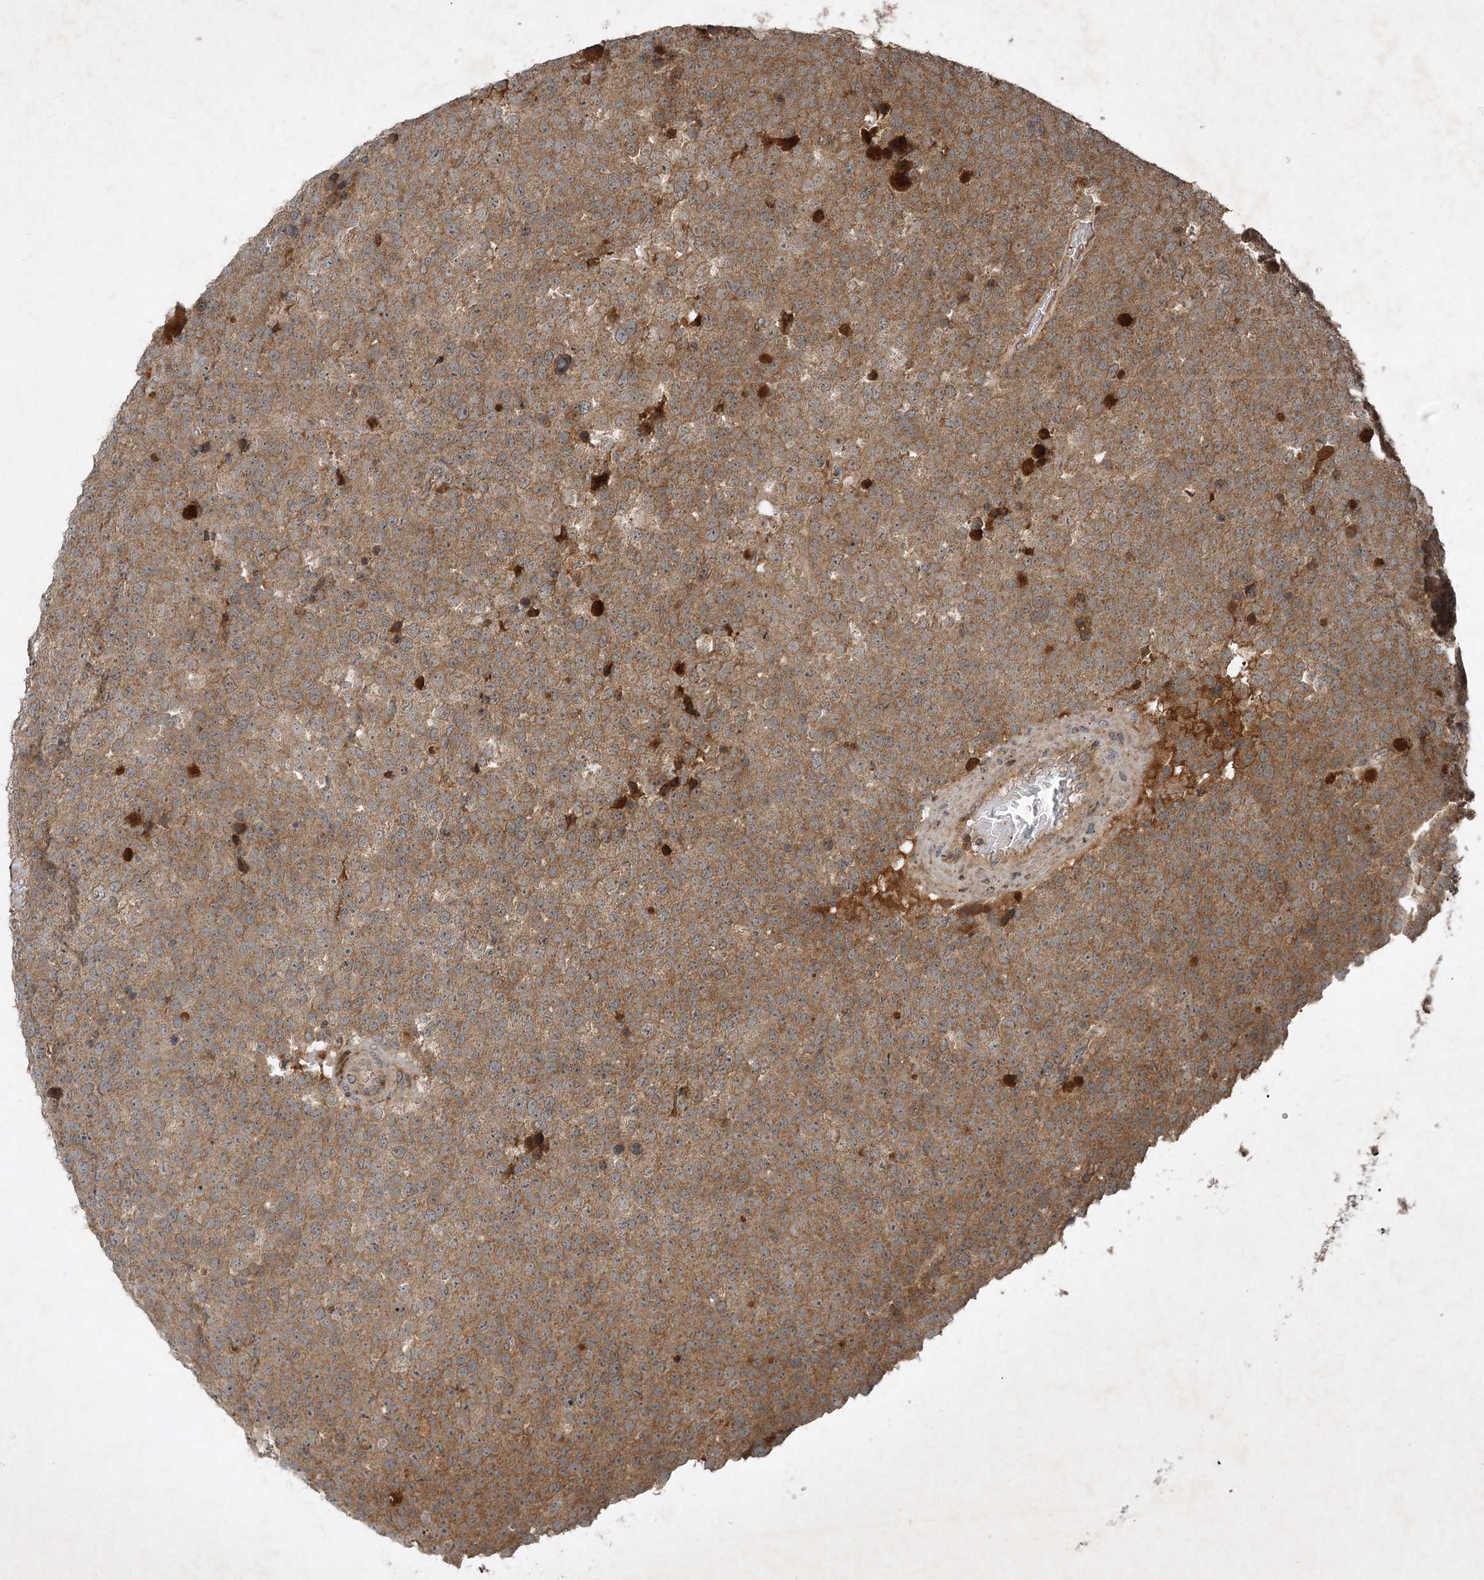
{"staining": {"intensity": "moderate", "quantity": ">75%", "location": "cytoplasmic/membranous"}, "tissue": "testis cancer", "cell_type": "Tumor cells", "image_type": "cancer", "snomed": [{"axis": "morphology", "description": "Seminoma, NOS"}, {"axis": "topography", "description": "Testis"}], "caption": "Protein expression analysis of human testis cancer reveals moderate cytoplasmic/membranous expression in about >75% of tumor cells.", "gene": "UNC93A", "patient": {"sex": "male", "age": 71}}